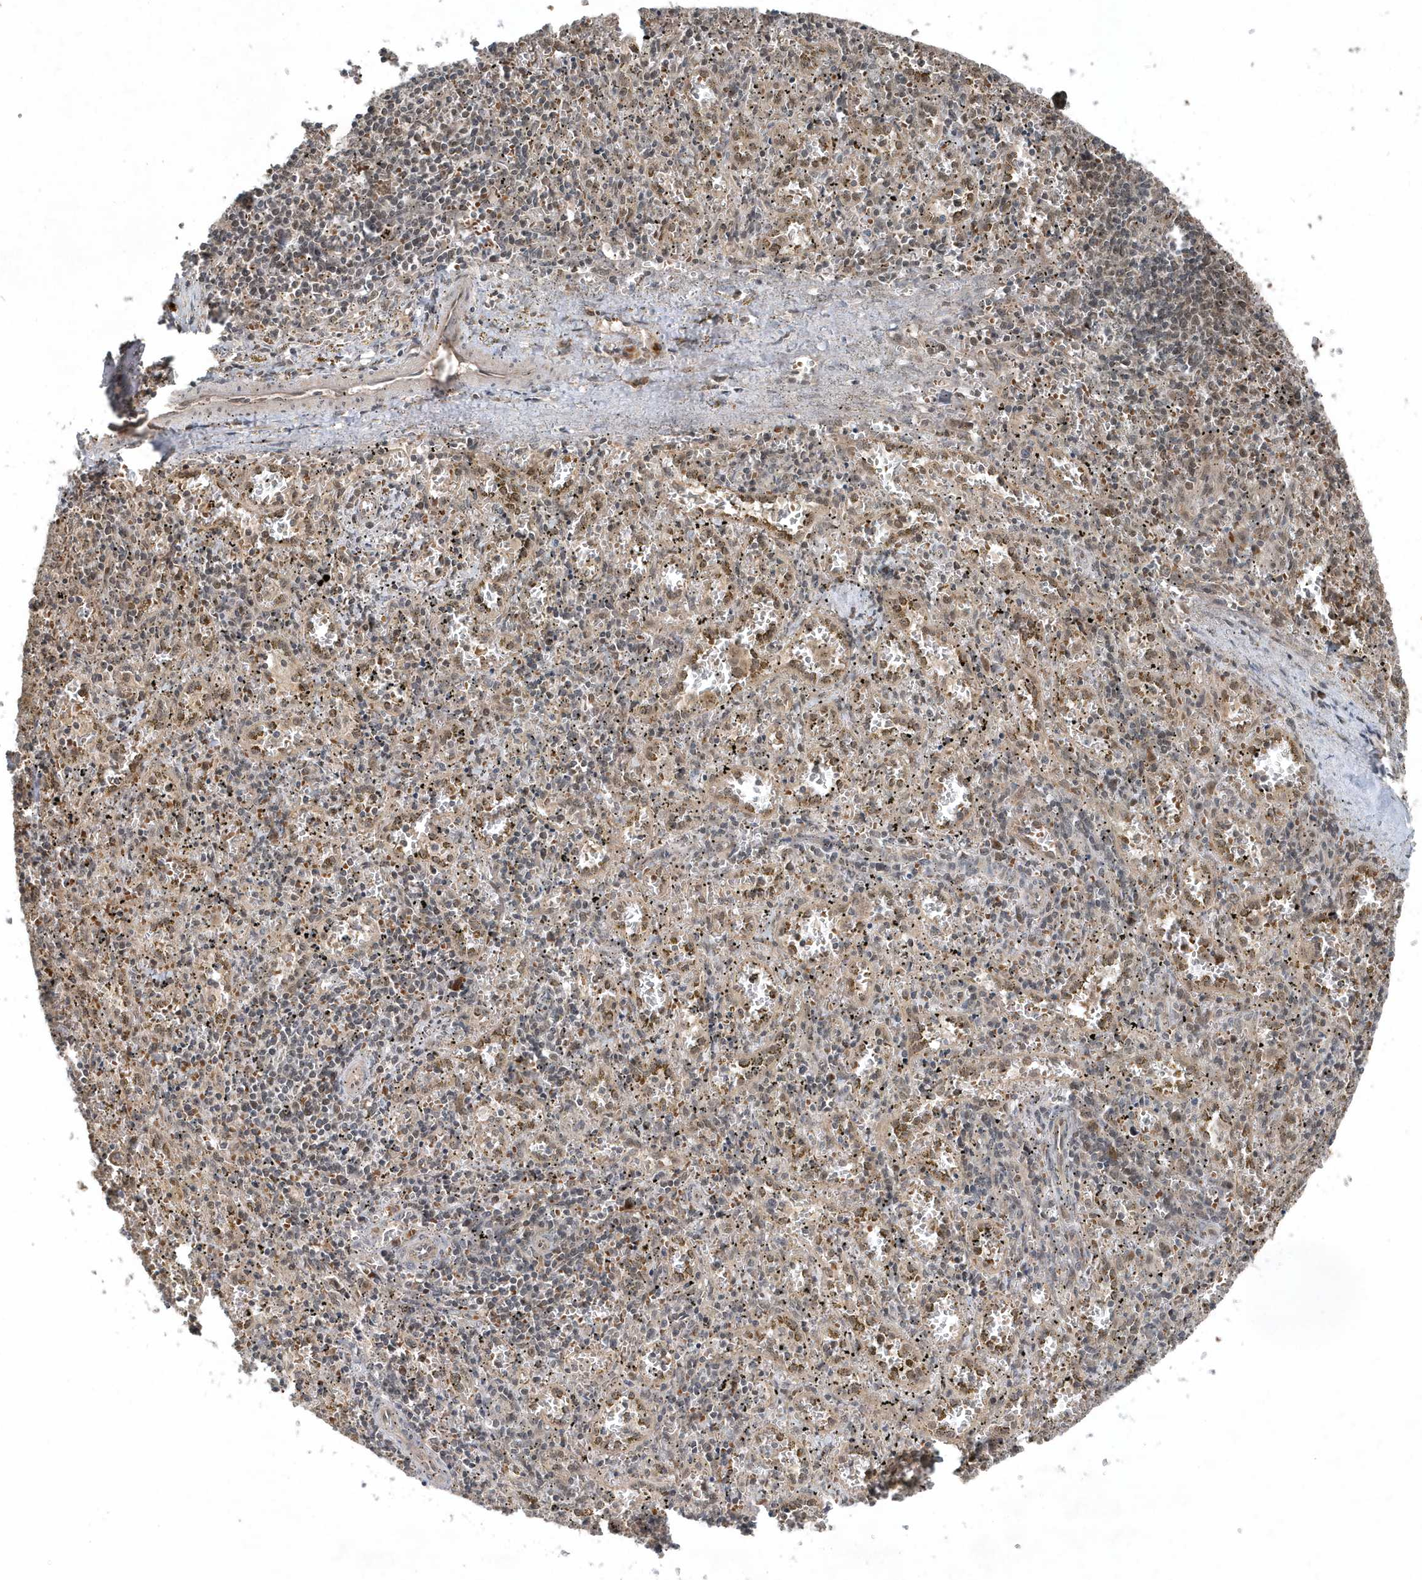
{"staining": {"intensity": "weak", "quantity": "<25%", "location": "nuclear"}, "tissue": "spleen", "cell_type": "Cells in red pulp", "image_type": "normal", "snomed": [{"axis": "morphology", "description": "Normal tissue, NOS"}, {"axis": "topography", "description": "Spleen"}], "caption": "Immunohistochemistry (IHC) photomicrograph of normal spleen: human spleen stained with DAB shows no significant protein expression in cells in red pulp.", "gene": "QTRT2", "patient": {"sex": "male", "age": 11}}